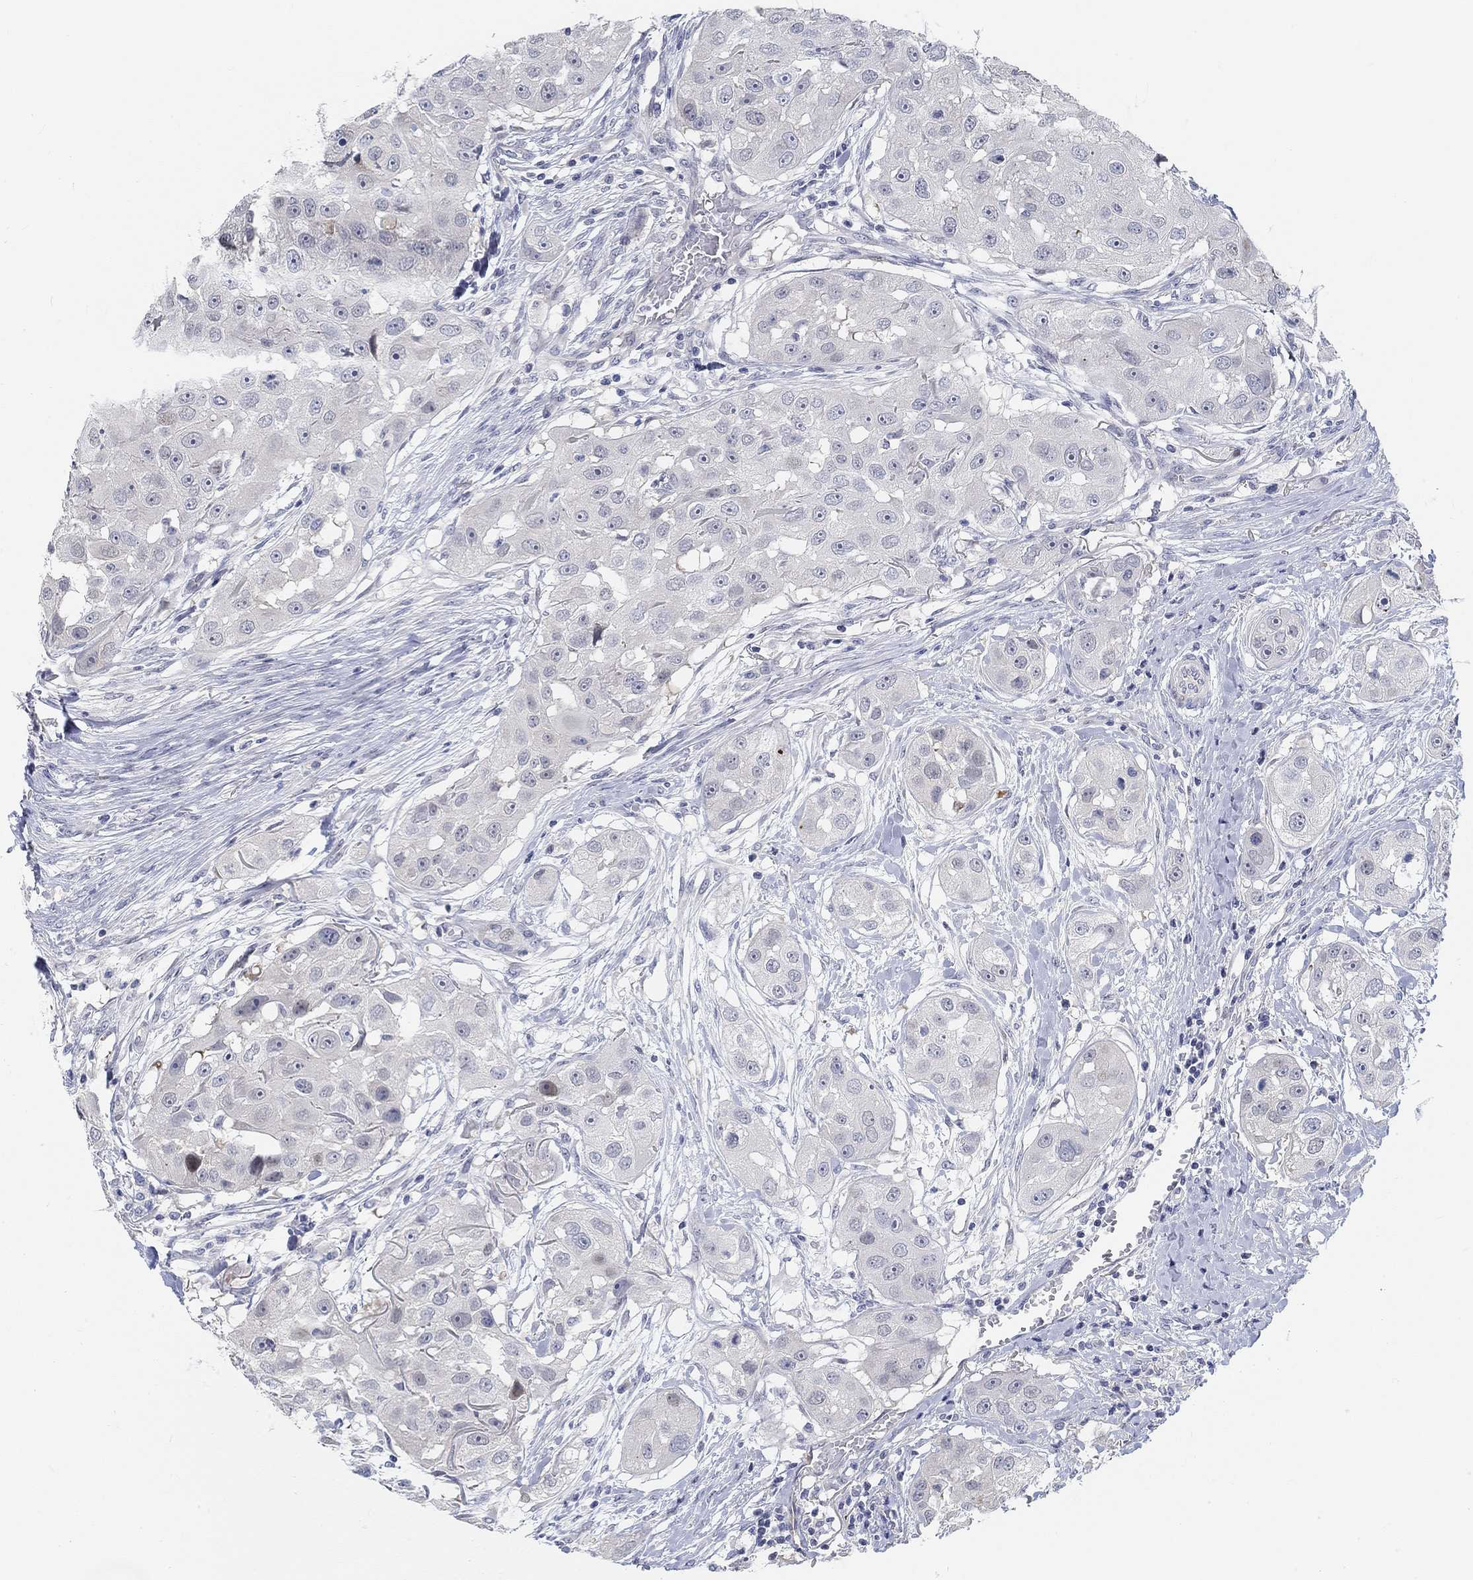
{"staining": {"intensity": "negative", "quantity": "none", "location": "none"}, "tissue": "head and neck cancer", "cell_type": "Tumor cells", "image_type": "cancer", "snomed": [{"axis": "morphology", "description": "Squamous cell carcinoma, NOS"}, {"axis": "topography", "description": "Head-Neck"}], "caption": "This is an immunohistochemistry histopathology image of head and neck squamous cell carcinoma. There is no expression in tumor cells.", "gene": "SNTG2", "patient": {"sex": "male", "age": 51}}